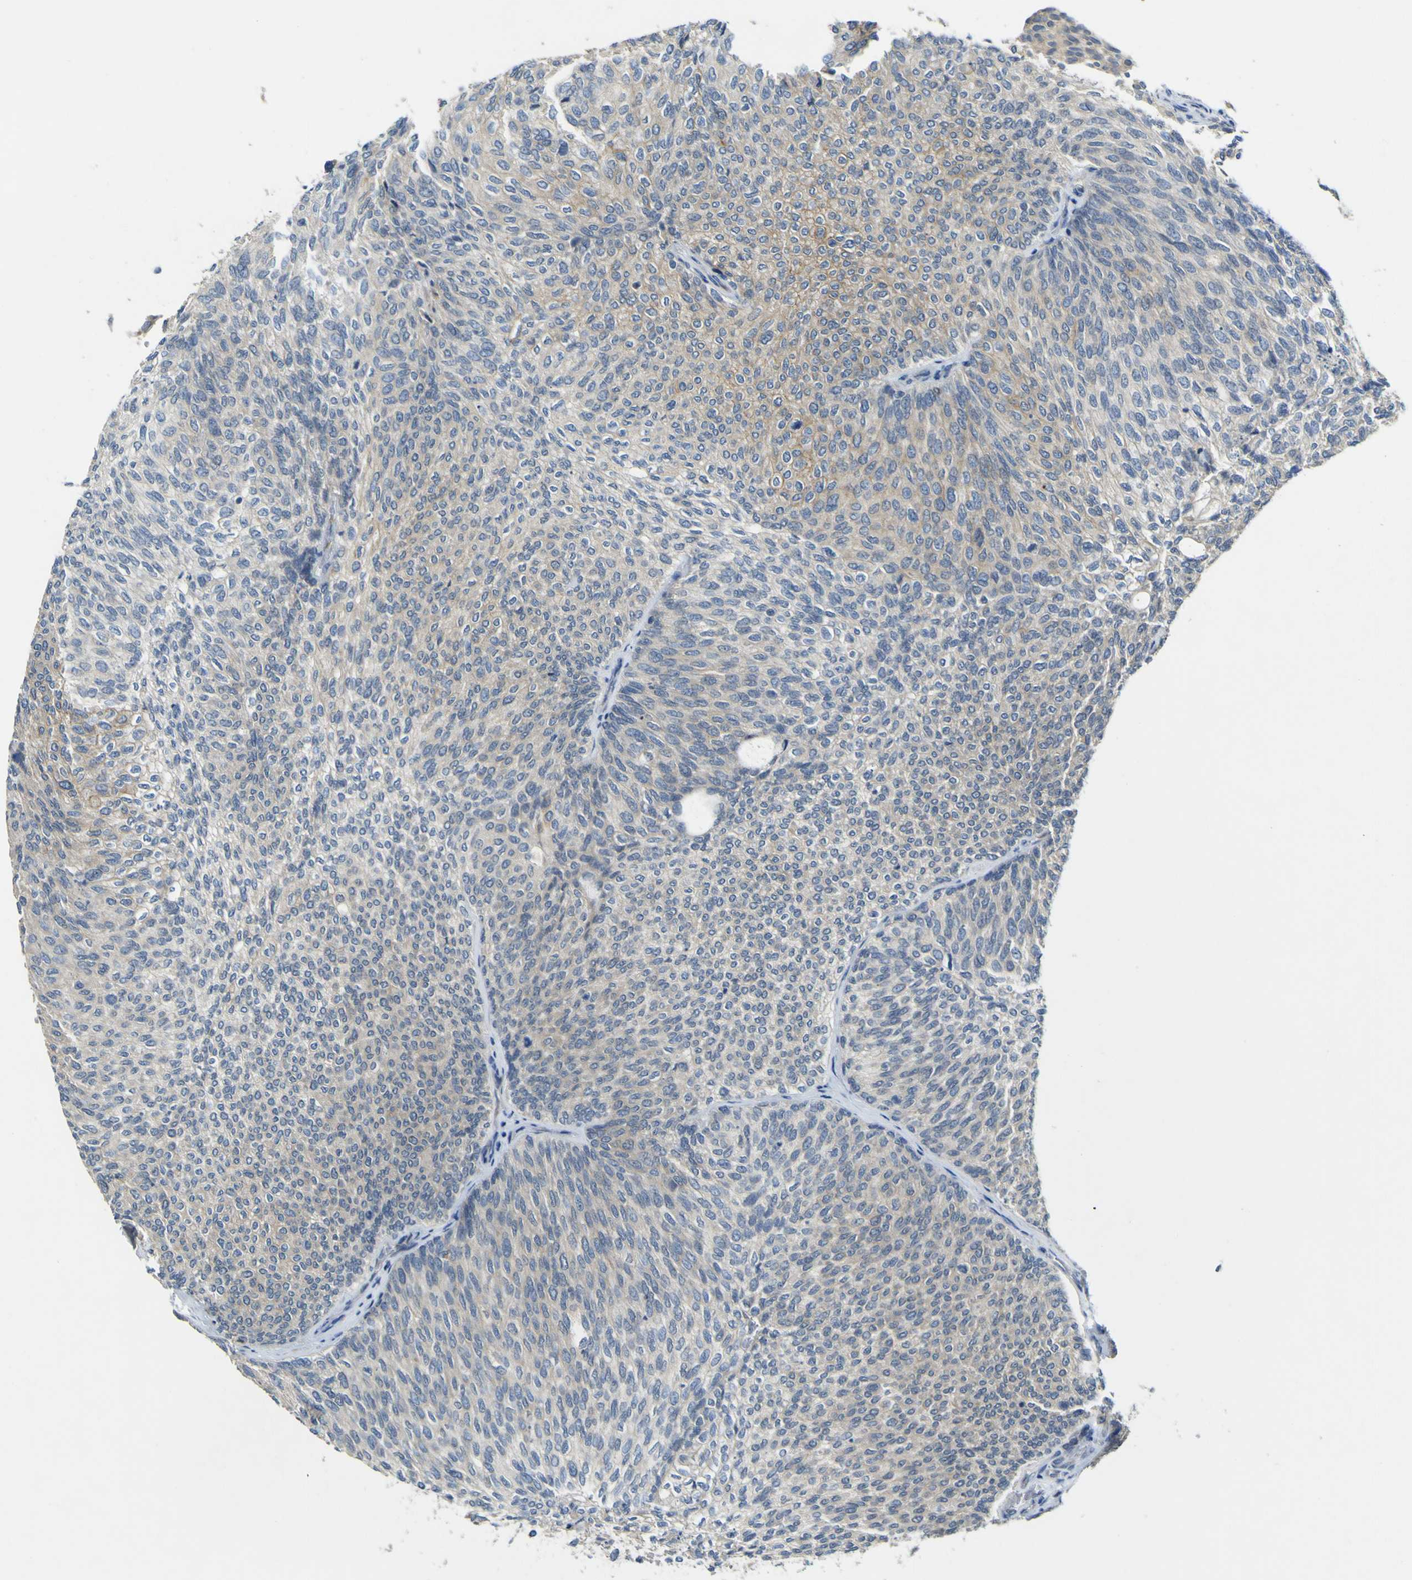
{"staining": {"intensity": "weak", "quantity": "<25%", "location": "cytoplasmic/membranous"}, "tissue": "urothelial cancer", "cell_type": "Tumor cells", "image_type": "cancer", "snomed": [{"axis": "morphology", "description": "Urothelial carcinoma, Low grade"}, {"axis": "topography", "description": "Urinary bladder"}], "caption": "IHC photomicrograph of neoplastic tissue: human urothelial cancer stained with DAB (3,3'-diaminobenzidine) demonstrates no significant protein staining in tumor cells.", "gene": "LDLR", "patient": {"sex": "female", "age": 79}}